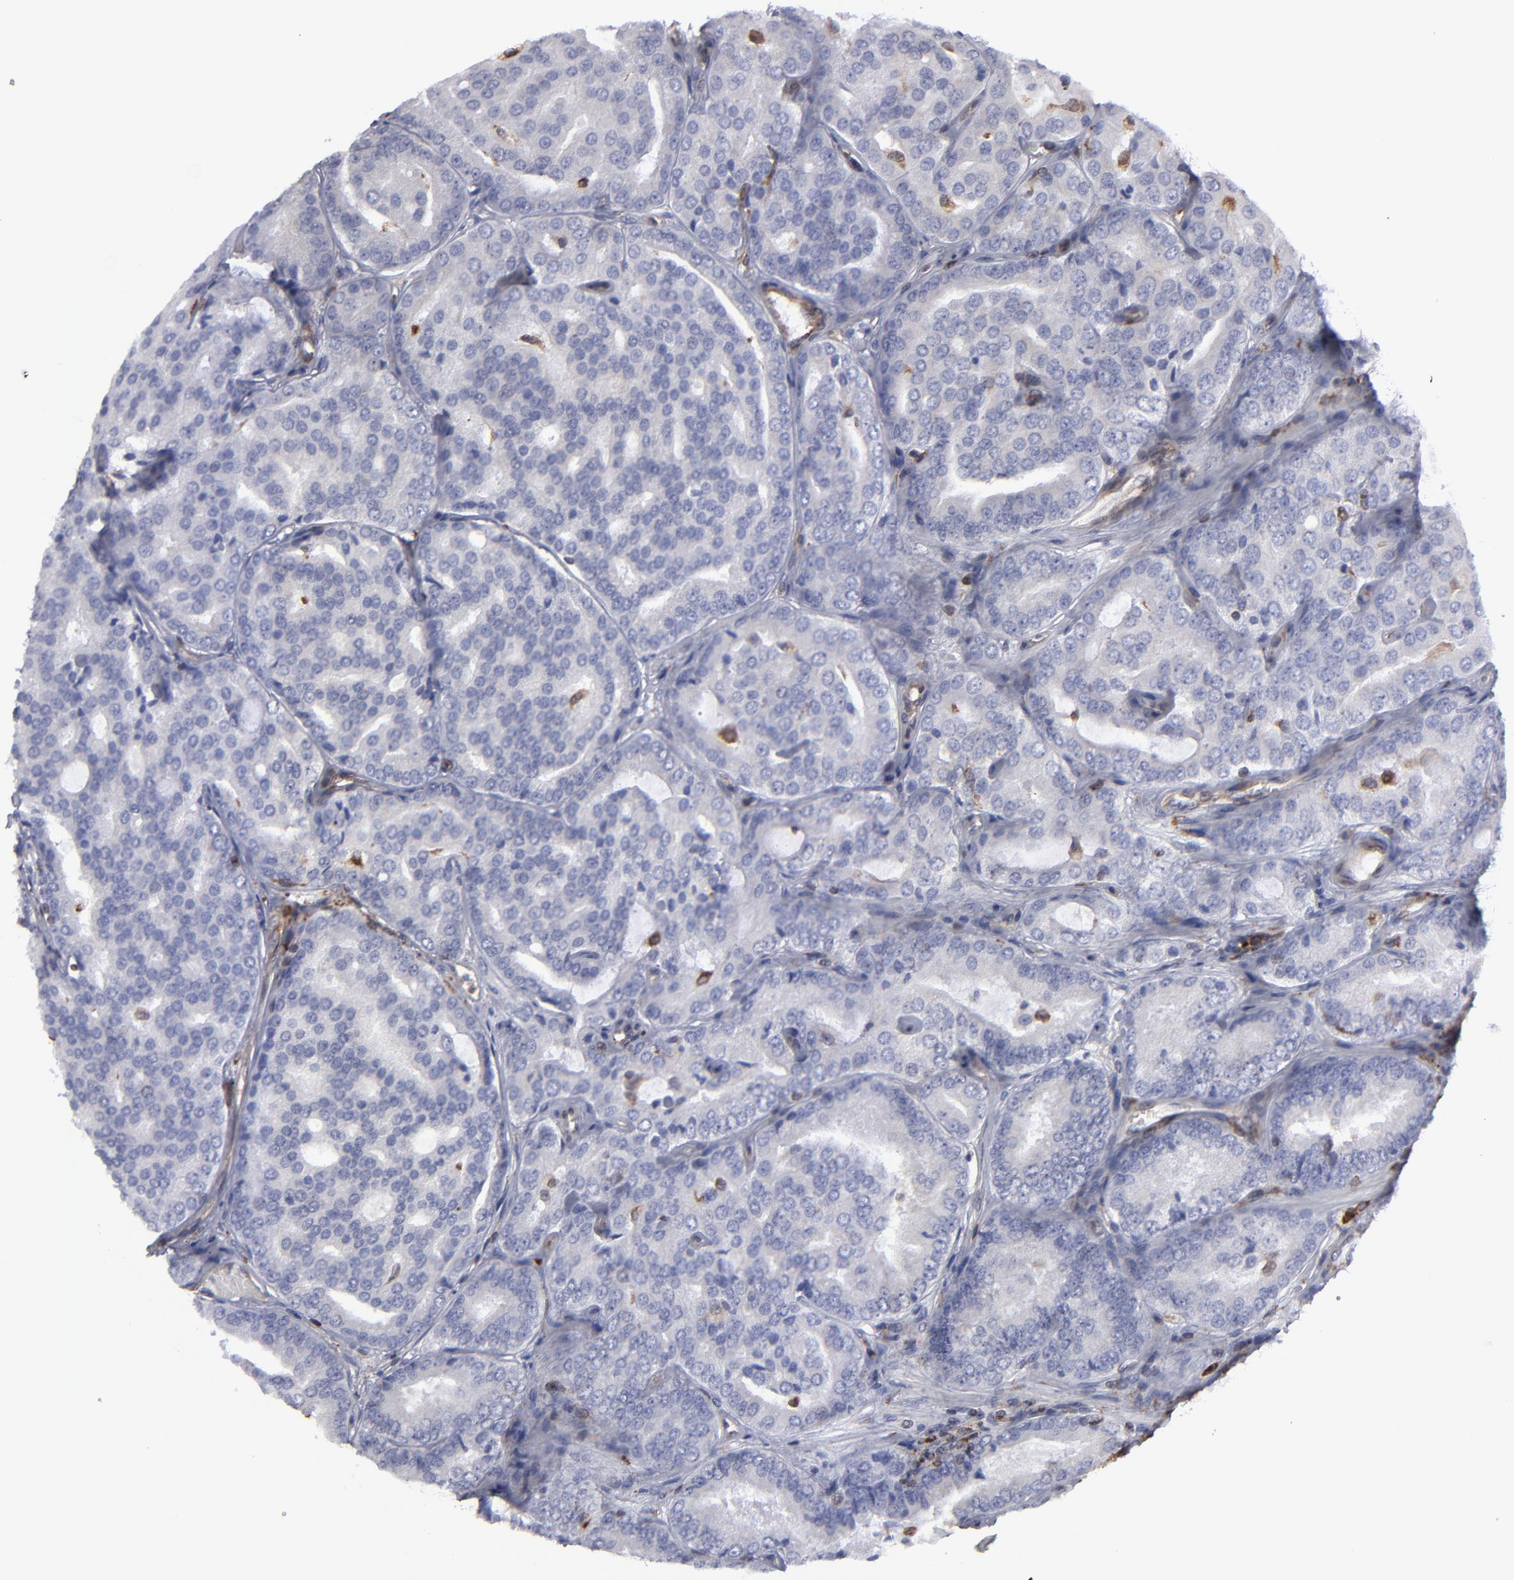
{"staining": {"intensity": "negative", "quantity": "none", "location": "none"}, "tissue": "prostate cancer", "cell_type": "Tumor cells", "image_type": "cancer", "snomed": [{"axis": "morphology", "description": "Adenocarcinoma, High grade"}, {"axis": "topography", "description": "Prostate"}], "caption": "IHC micrograph of prostate cancer stained for a protein (brown), which displays no staining in tumor cells.", "gene": "TMX1", "patient": {"sex": "male", "age": 64}}